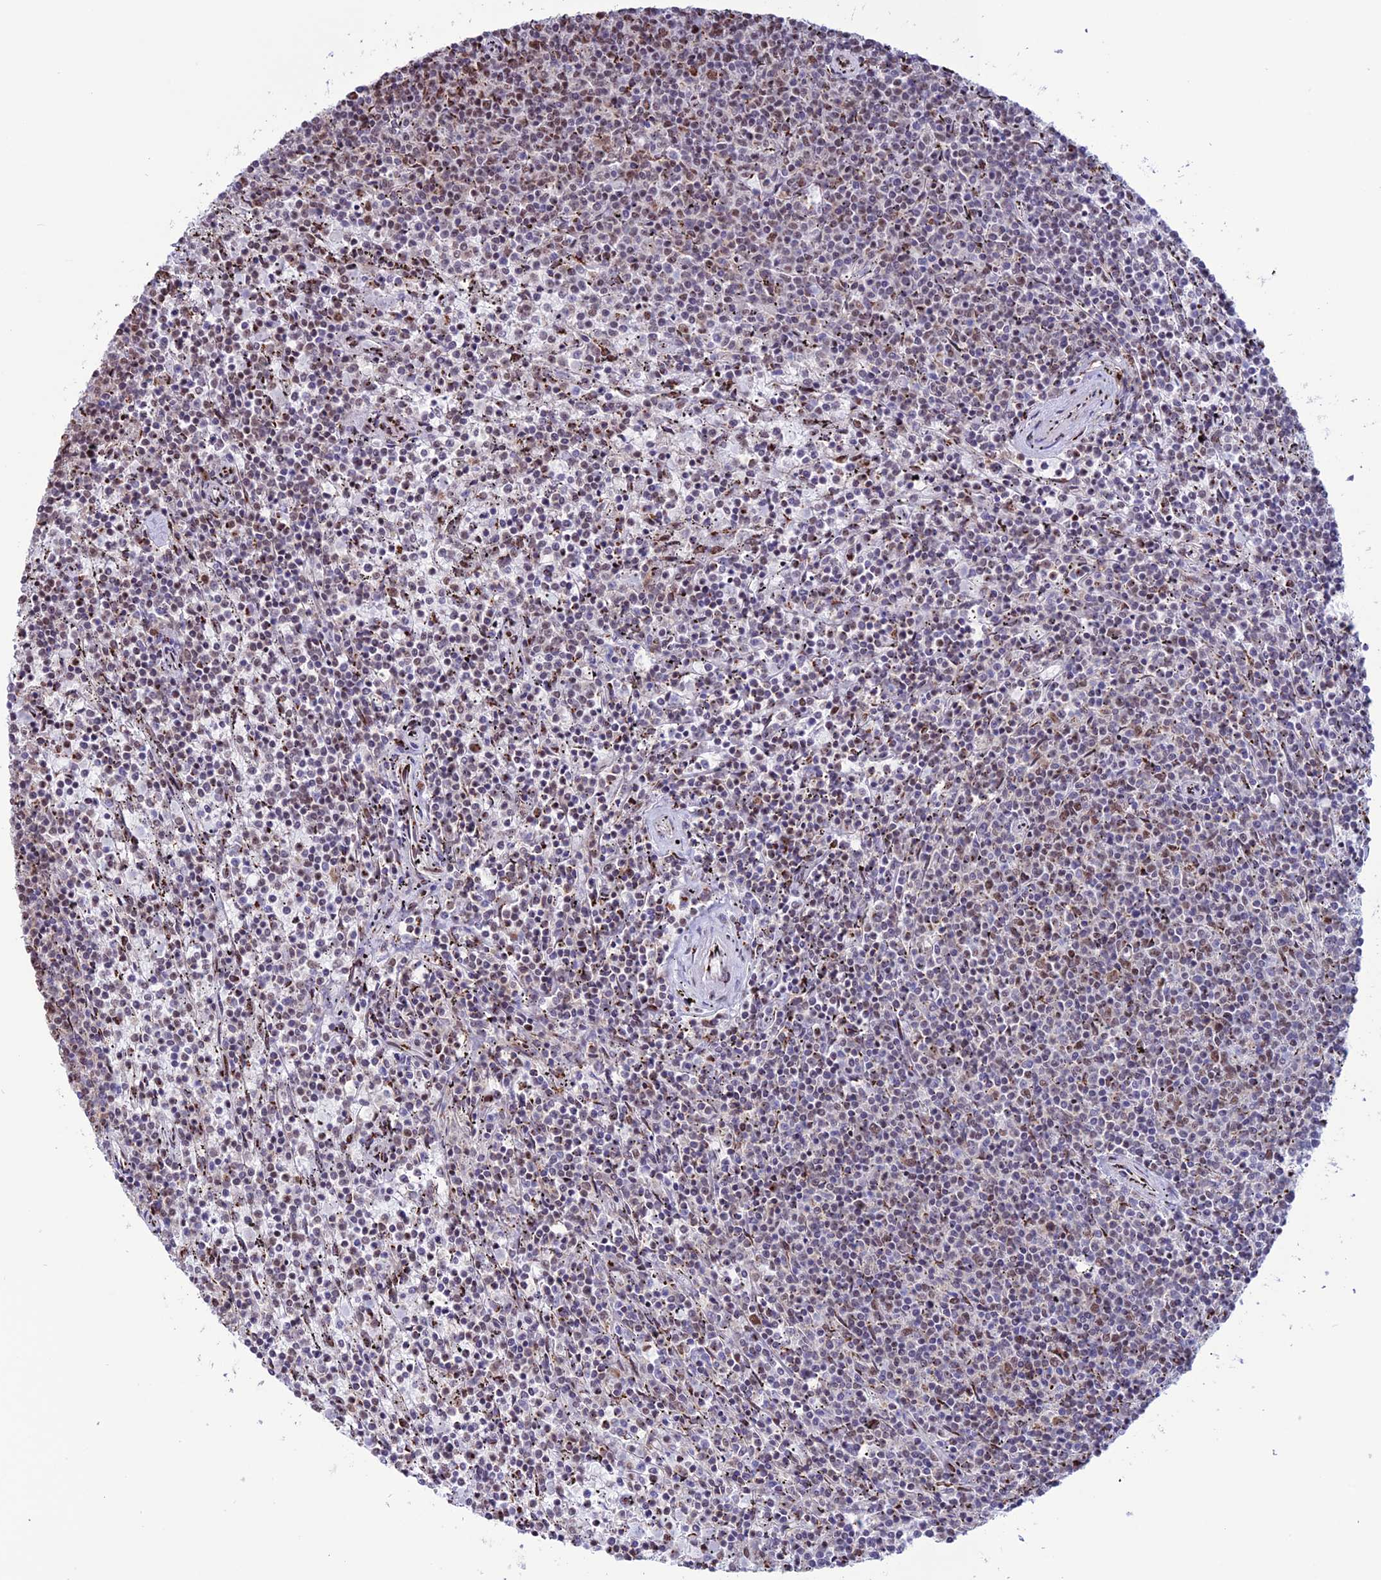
{"staining": {"intensity": "moderate", "quantity": "<25%", "location": "nuclear"}, "tissue": "lymphoma", "cell_type": "Tumor cells", "image_type": "cancer", "snomed": [{"axis": "morphology", "description": "Malignant lymphoma, non-Hodgkin's type, Low grade"}, {"axis": "topography", "description": "Spleen"}], "caption": "A brown stain labels moderate nuclear positivity of a protein in lymphoma tumor cells. Using DAB (3,3'-diaminobenzidine) (brown) and hematoxylin (blue) stains, captured at high magnification using brightfield microscopy.", "gene": "PLEKHA4", "patient": {"sex": "female", "age": 50}}